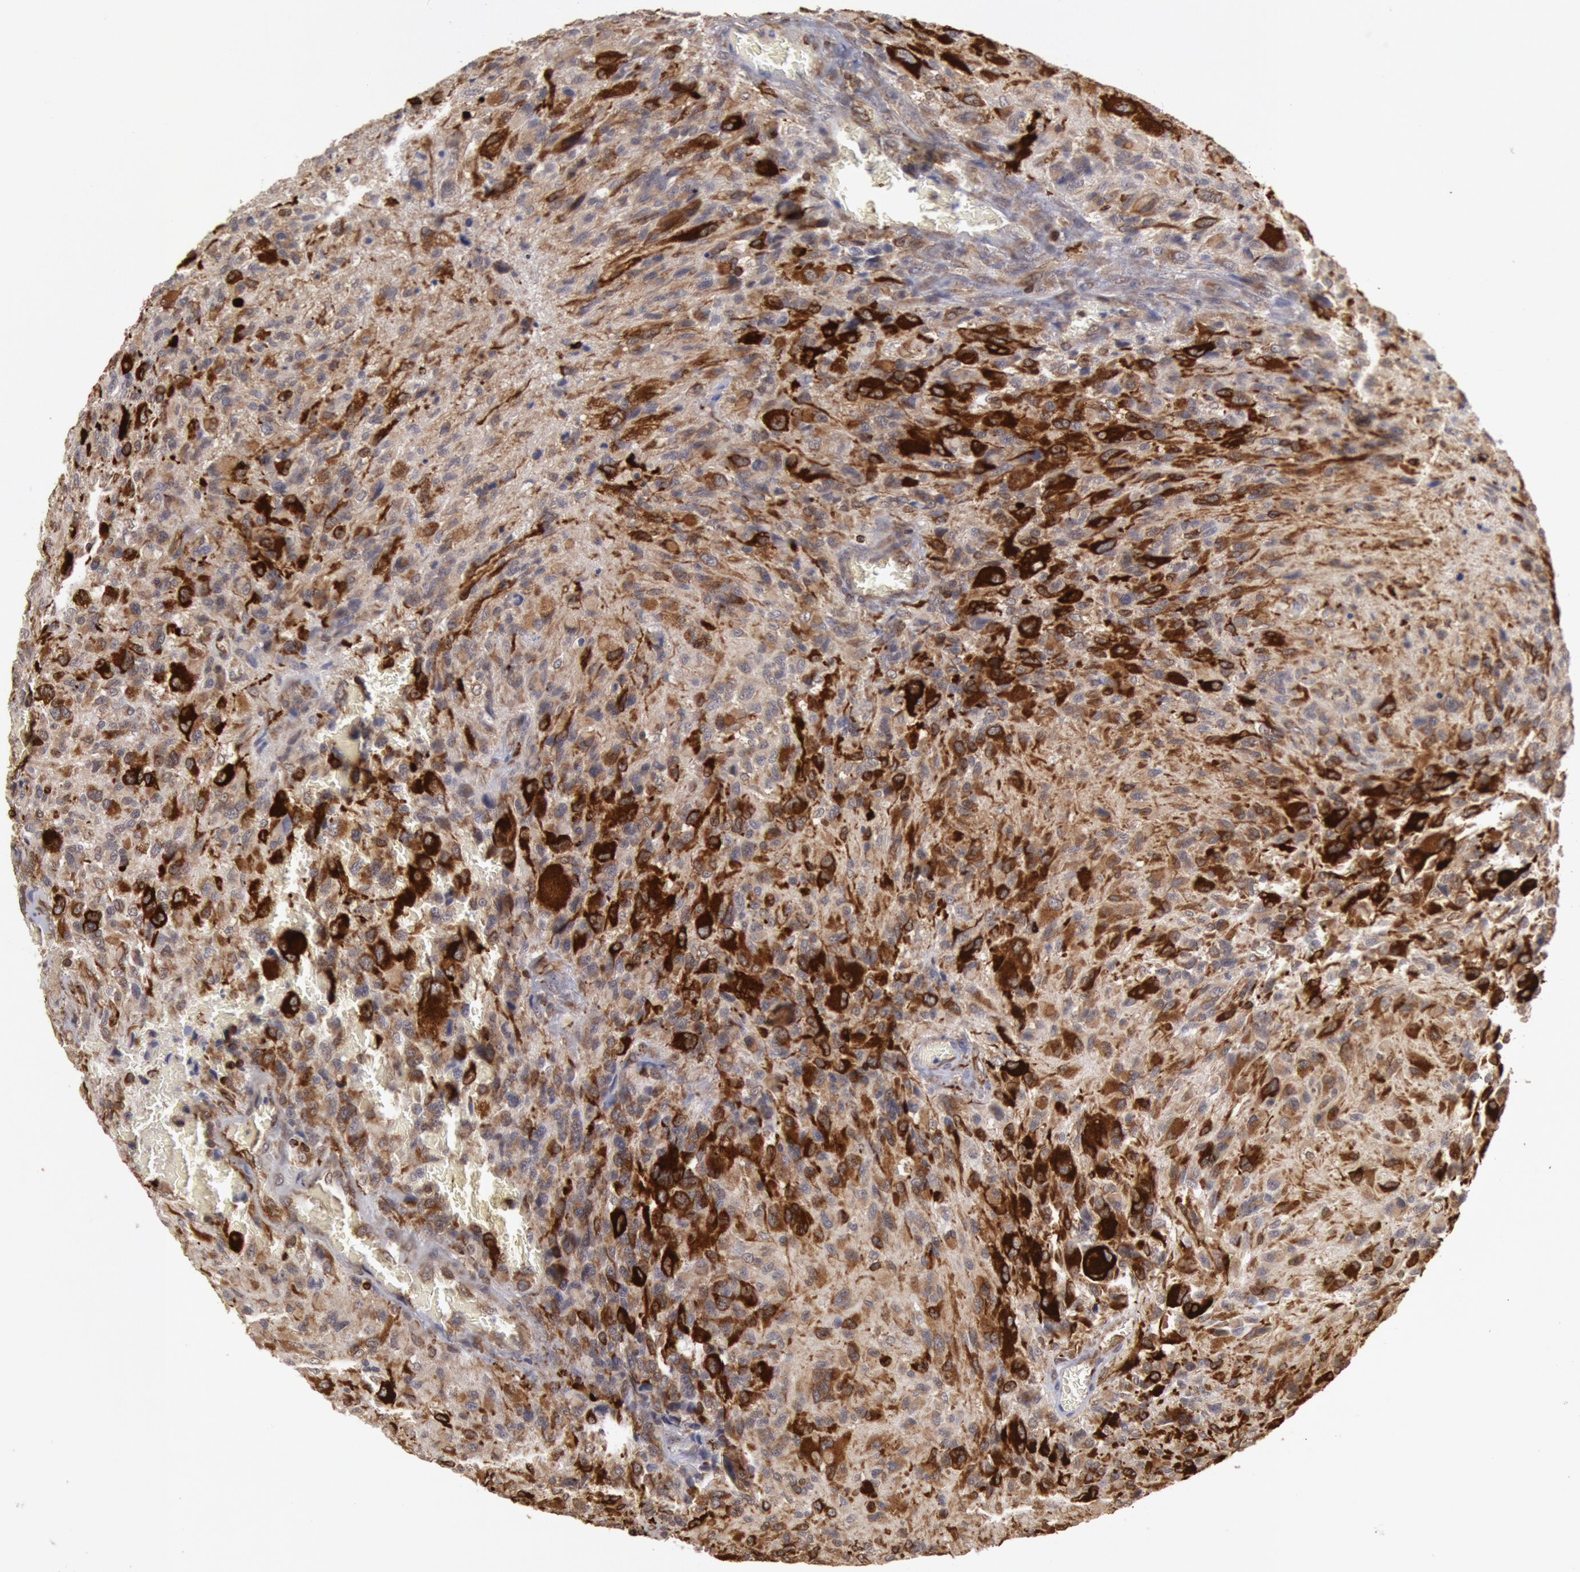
{"staining": {"intensity": "strong", "quantity": "25%-75%", "location": "cytoplasmic/membranous"}, "tissue": "glioma", "cell_type": "Tumor cells", "image_type": "cancer", "snomed": [{"axis": "morphology", "description": "Glioma, malignant, High grade"}, {"axis": "topography", "description": "Brain"}], "caption": "Glioma was stained to show a protein in brown. There is high levels of strong cytoplasmic/membranous expression in approximately 25%-75% of tumor cells.", "gene": "TAP2", "patient": {"sex": "male", "age": 69}}